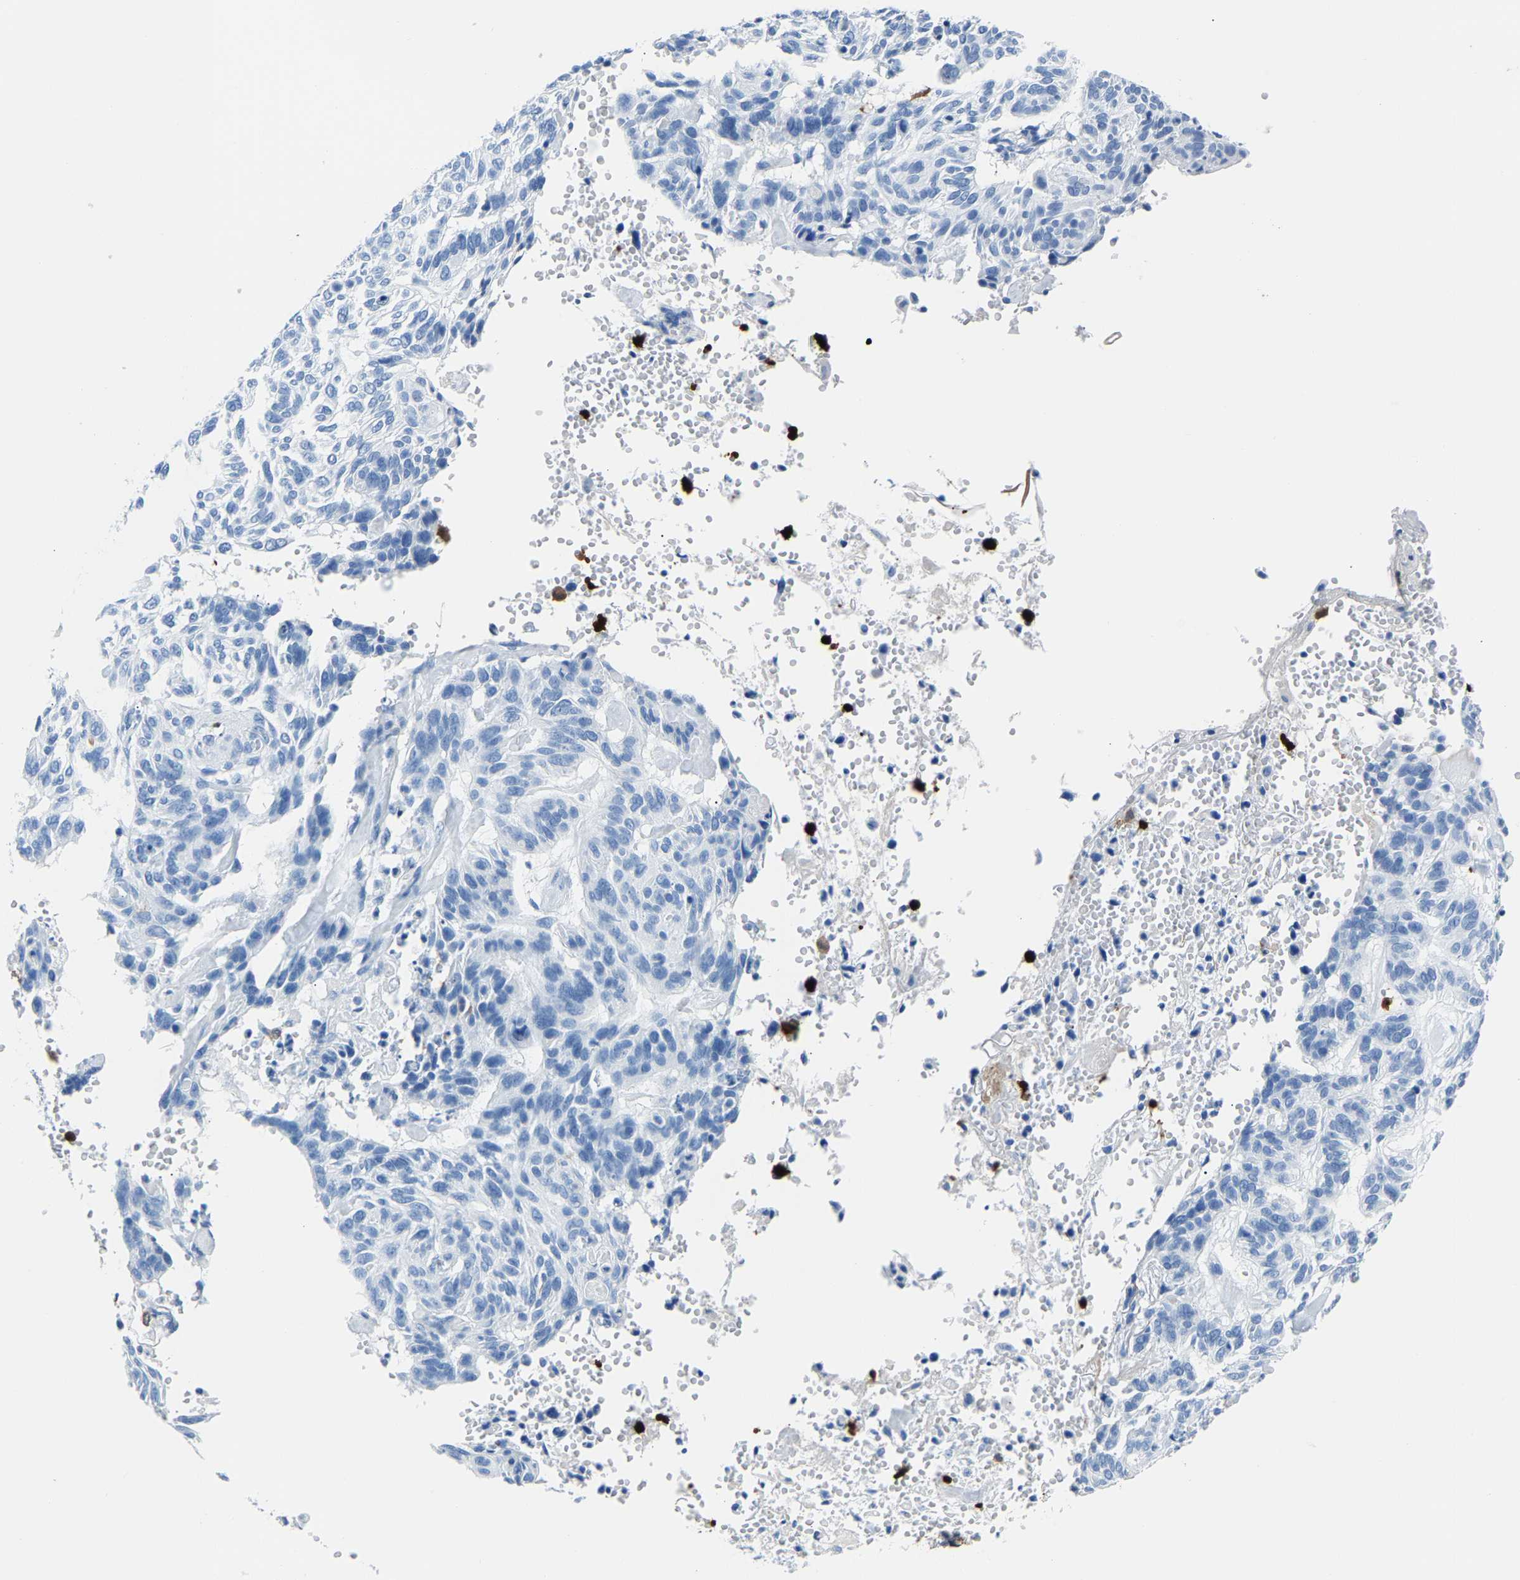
{"staining": {"intensity": "negative", "quantity": "none", "location": "none"}, "tissue": "skin cancer", "cell_type": "Tumor cells", "image_type": "cancer", "snomed": [{"axis": "morphology", "description": "Basal cell carcinoma"}, {"axis": "topography", "description": "Skin"}], "caption": "DAB immunohistochemical staining of human skin cancer (basal cell carcinoma) demonstrates no significant expression in tumor cells. The staining was performed using DAB (3,3'-diaminobenzidine) to visualize the protein expression in brown, while the nuclei were stained in blue with hematoxylin (Magnification: 20x).", "gene": "S100P", "patient": {"sex": "male", "age": 85}}